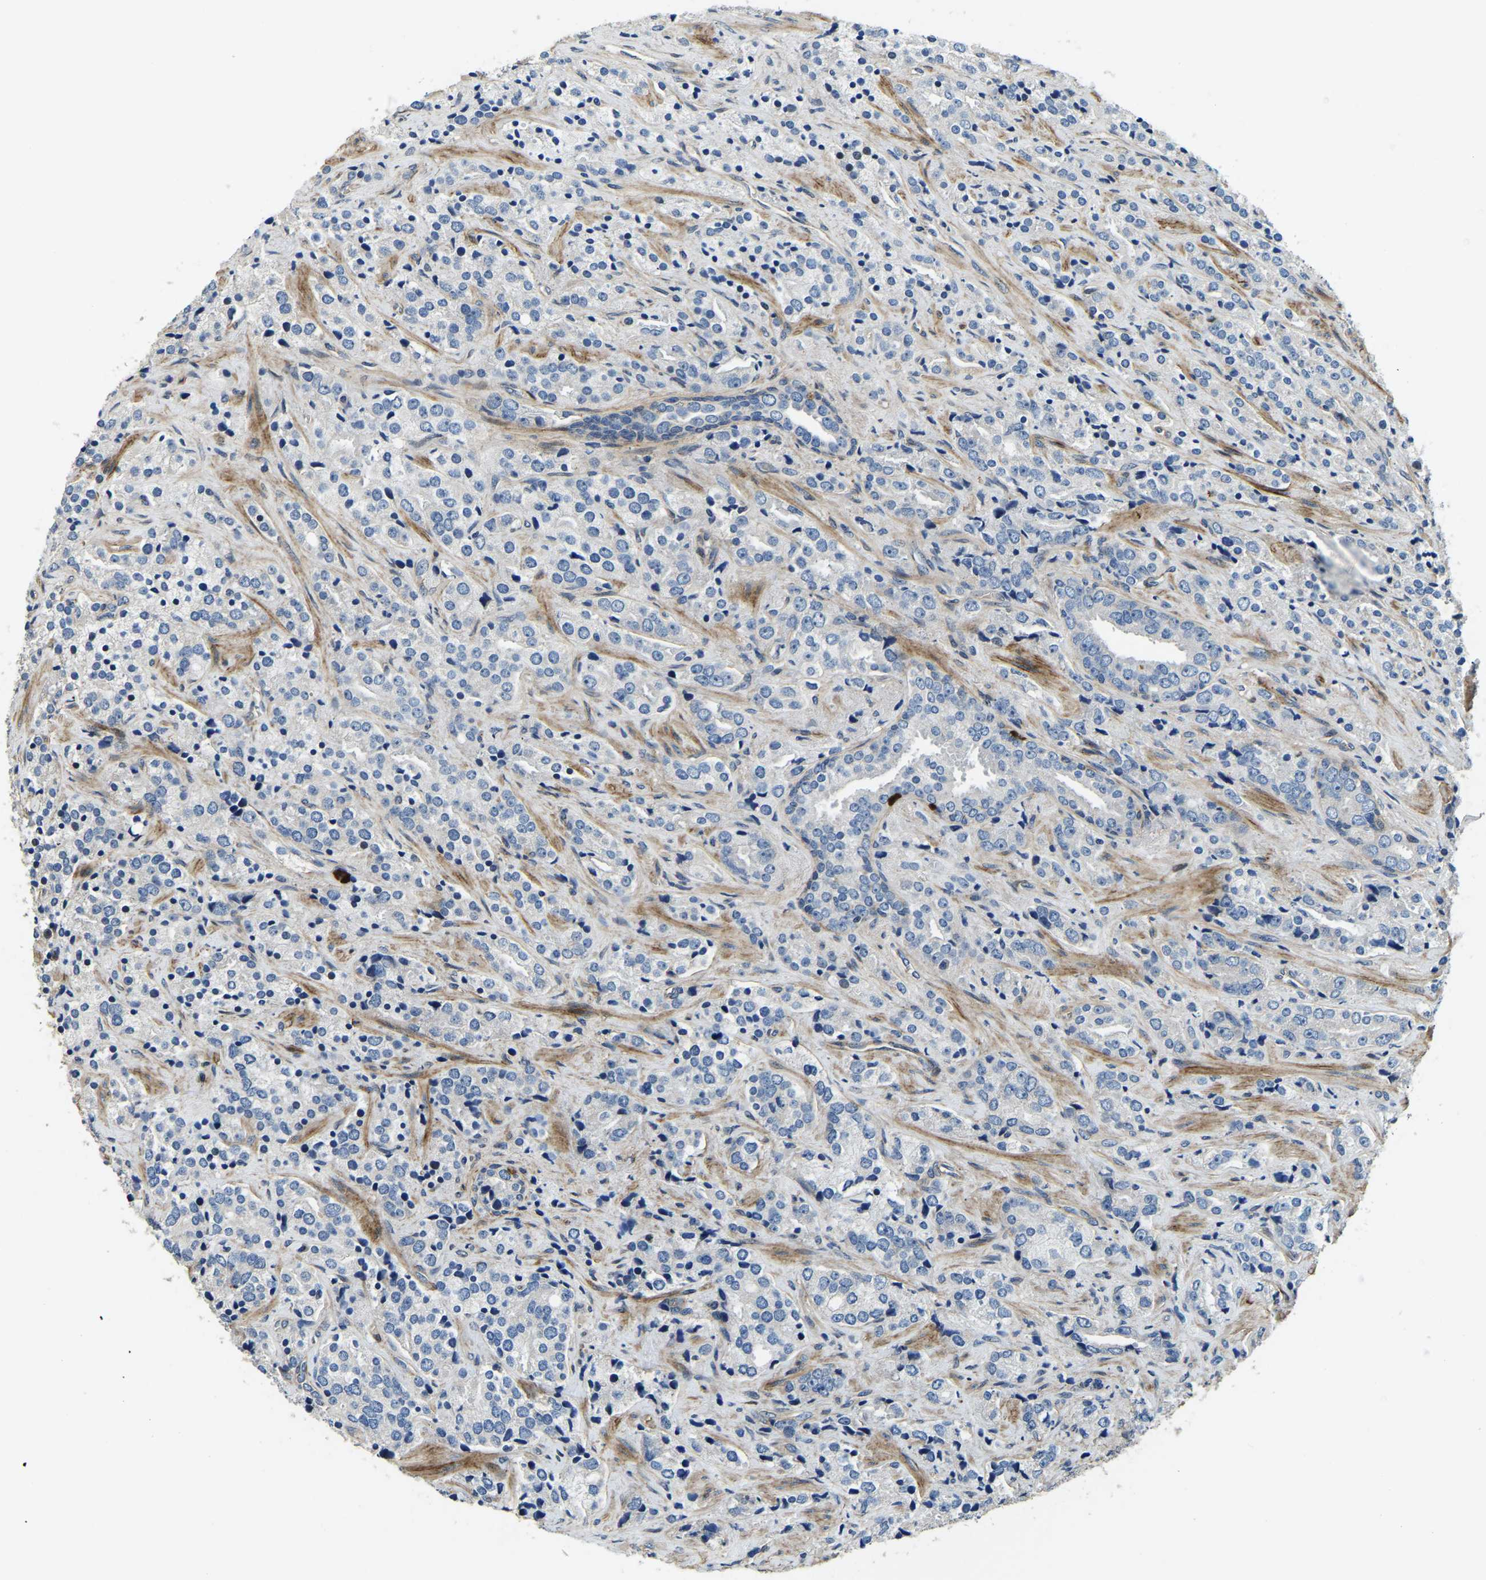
{"staining": {"intensity": "negative", "quantity": "none", "location": "none"}, "tissue": "prostate cancer", "cell_type": "Tumor cells", "image_type": "cancer", "snomed": [{"axis": "morphology", "description": "Adenocarcinoma, High grade"}, {"axis": "topography", "description": "Prostate"}], "caption": "Human prostate cancer (high-grade adenocarcinoma) stained for a protein using IHC exhibits no staining in tumor cells.", "gene": "RNF39", "patient": {"sex": "male", "age": 71}}